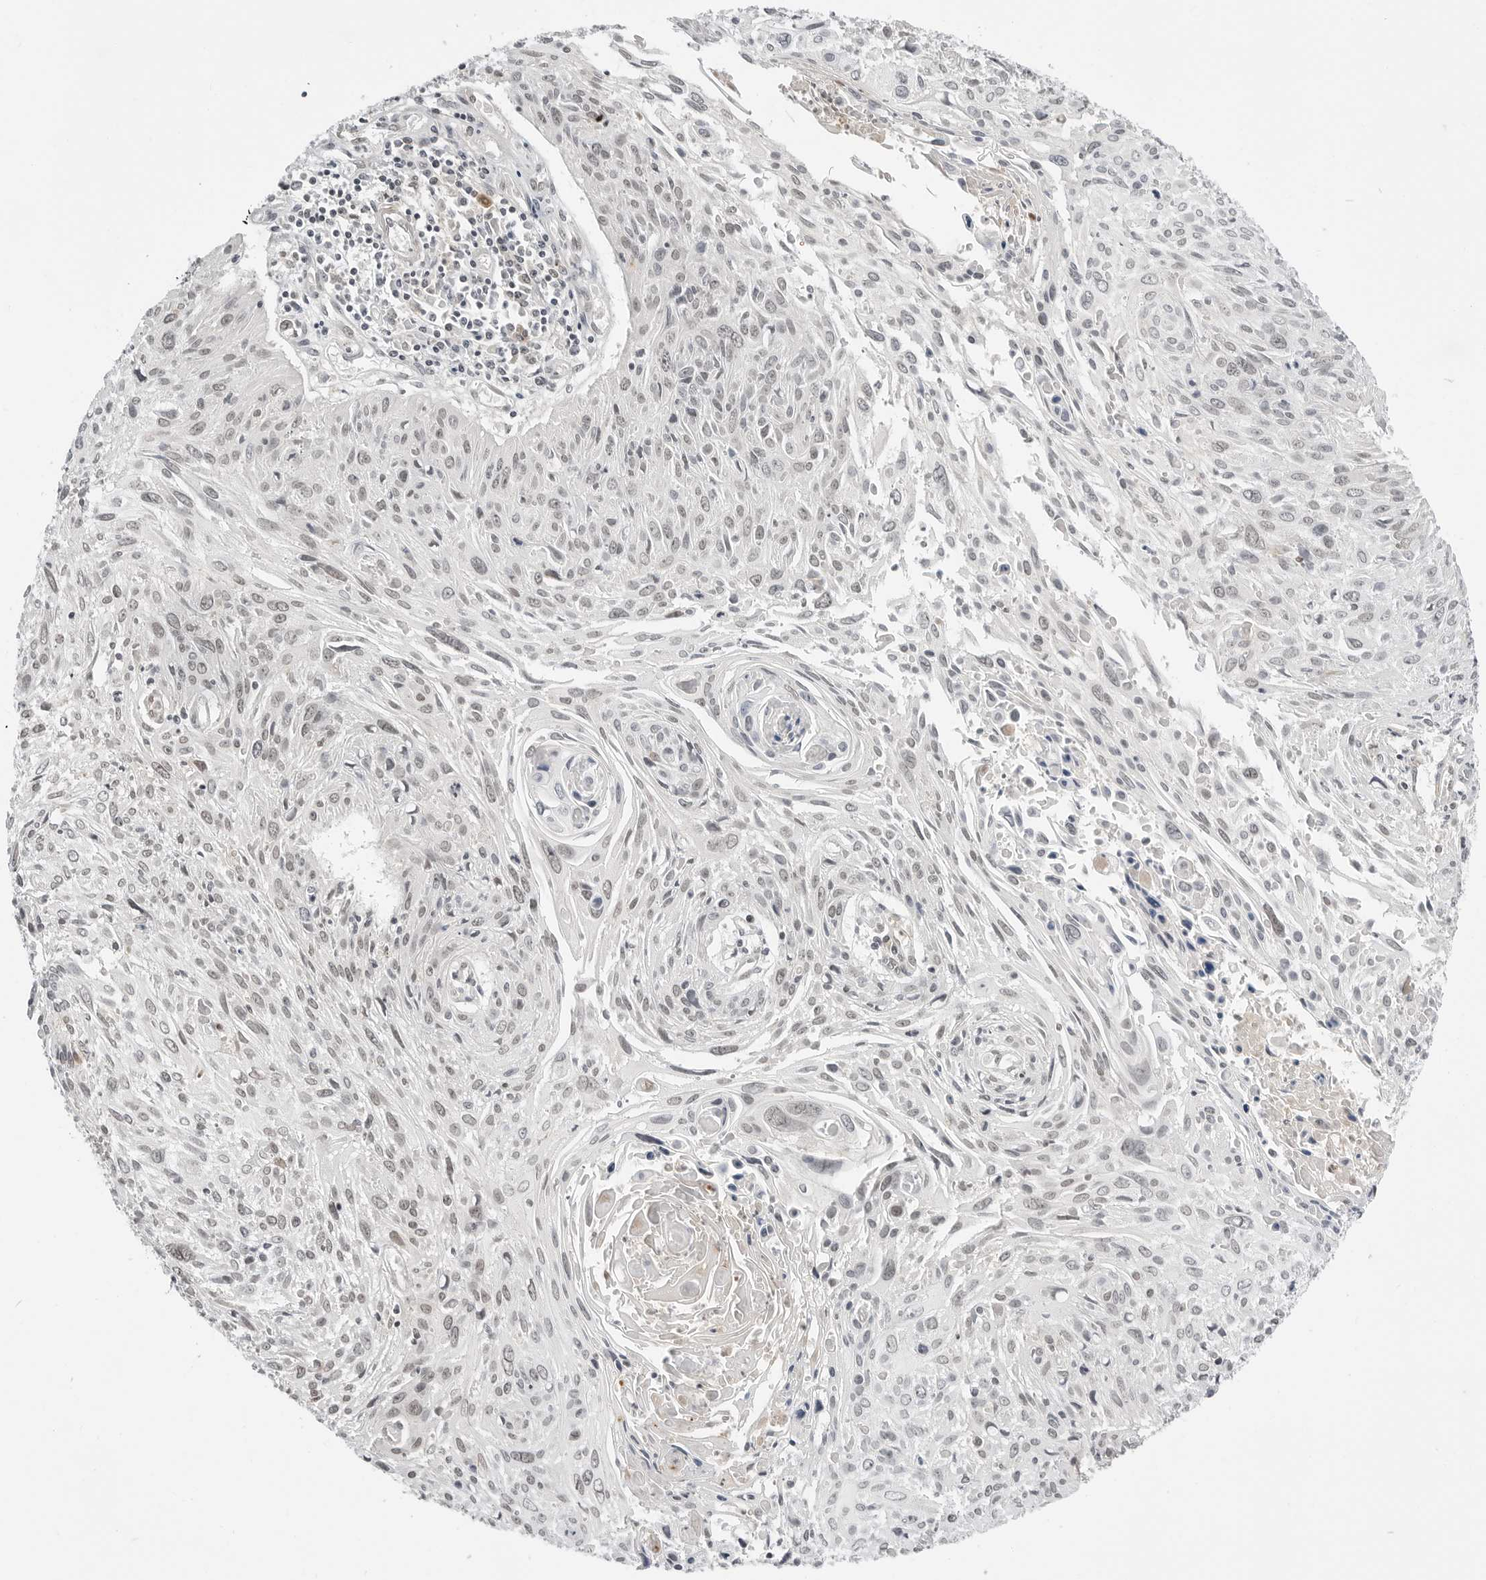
{"staining": {"intensity": "weak", "quantity": ">75%", "location": "nuclear"}, "tissue": "cervical cancer", "cell_type": "Tumor cells", "image_type": "cancer", "snomed": [{"axis": "morphology", "description": "Squamous cell carcinoma, NOS"}, {"axis": "topography", "description": "Cervix"}], "caption": "Immunohistochemistry (IHC) image of human cervical squamous cell carcinoma stained for a protein (brown), which reveals low levels of weak nuclear staining in about >75% of tumor cells.", "gene": "C8orf33", "patient": {"sex": "female", "age": 51}}